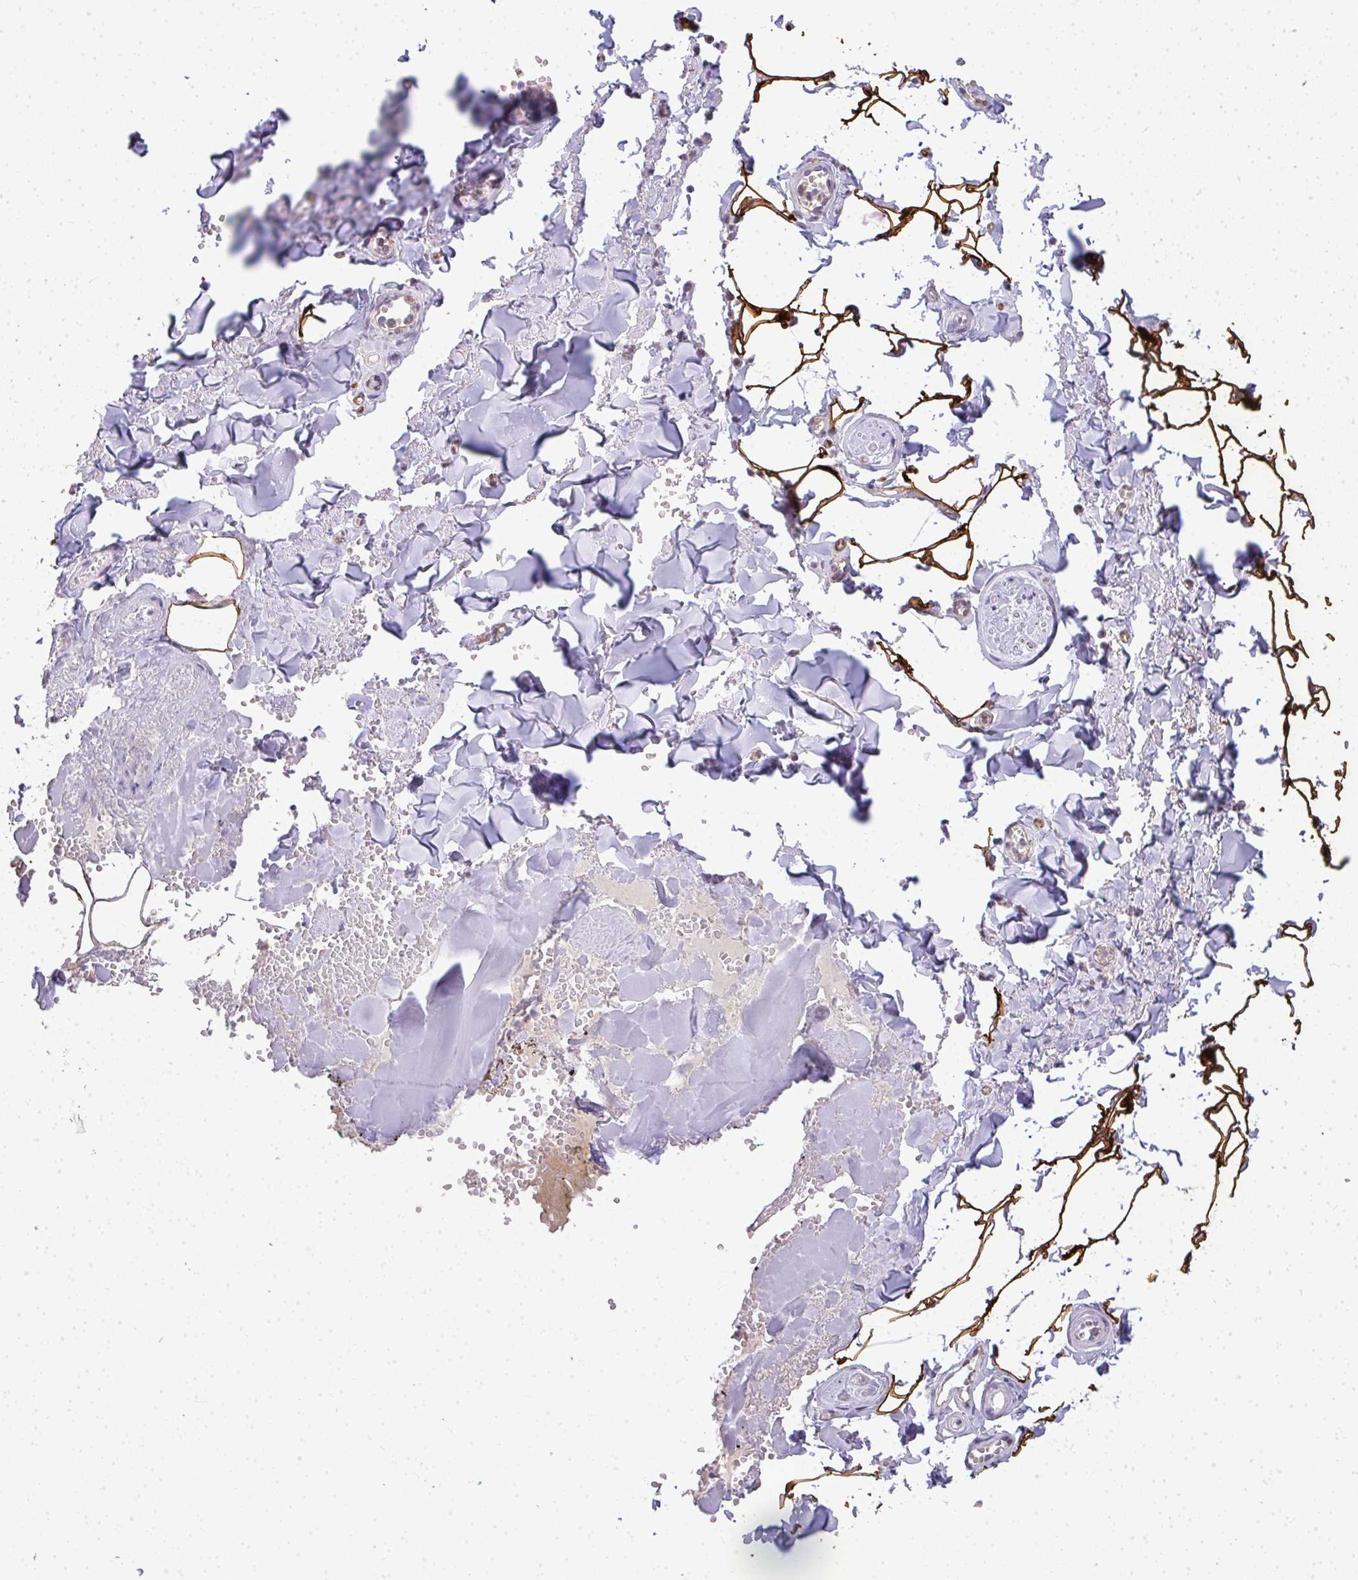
{"staining": {"intensity": "strong", "quantity": ">75%", "location": "cytoplasmic/membranous"}, "tissue": "adipose tissue", "cell_type": "Adipocytes", "image_type": "normal", "snomed": [{"axis": "morphology", "description": "Normal tissue, NOS"}, {"axis": "topography", "description": "Vulva"}, {"axis": "topography", "description": "Peripheral nerve tissue"}], "caption": "The micrograph demonstrates a brown stain indicating the presence of a protein in the cytoplasmic/membranous of adipocytes in adipose tissue. (Brightfield microscopy of DAB IHC at high magnification).", "gene": "LIPE", "patient": {"sex": "female", "age": 66}}